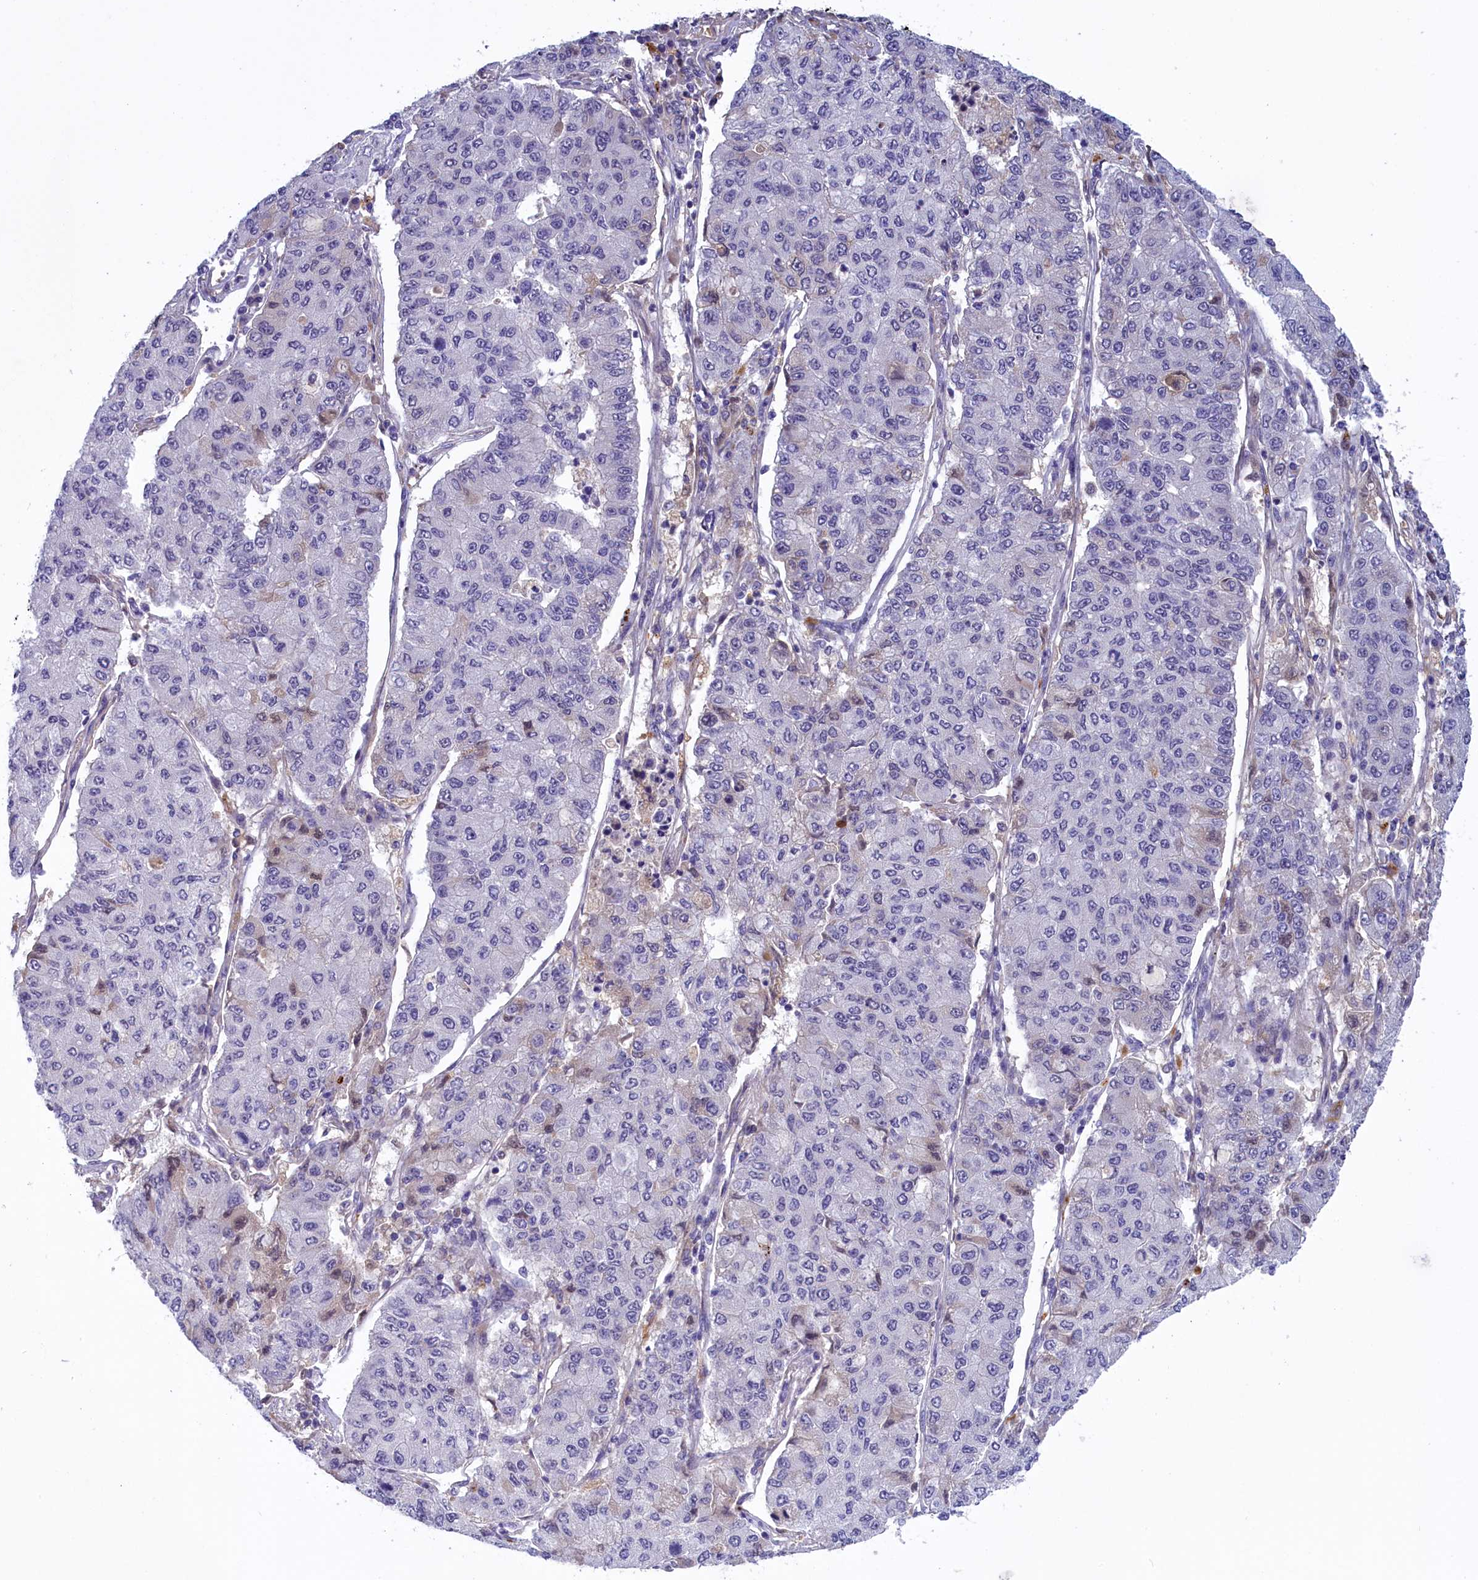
{"staining": {"intensity": "negative", "quantity": "none", "location": "none"}, "tissue": "lung cancer", "cell_type": "Tumor cells", "image_type": "cancer", "snomed": [{"axis": "morphology", "description": "Squamous cell carcinoma, NOS"}, {"axis": "topography", "description": "Lung"}], "caption": "An immunohistochemistry (IHC) photomicrograph of lung squamous cell carcinoma is shown. There is no staining in tumor cells of lung squamous cell carcinoma.", "gene": "STYX", "patient": {"sex": "male", "age": 74}}